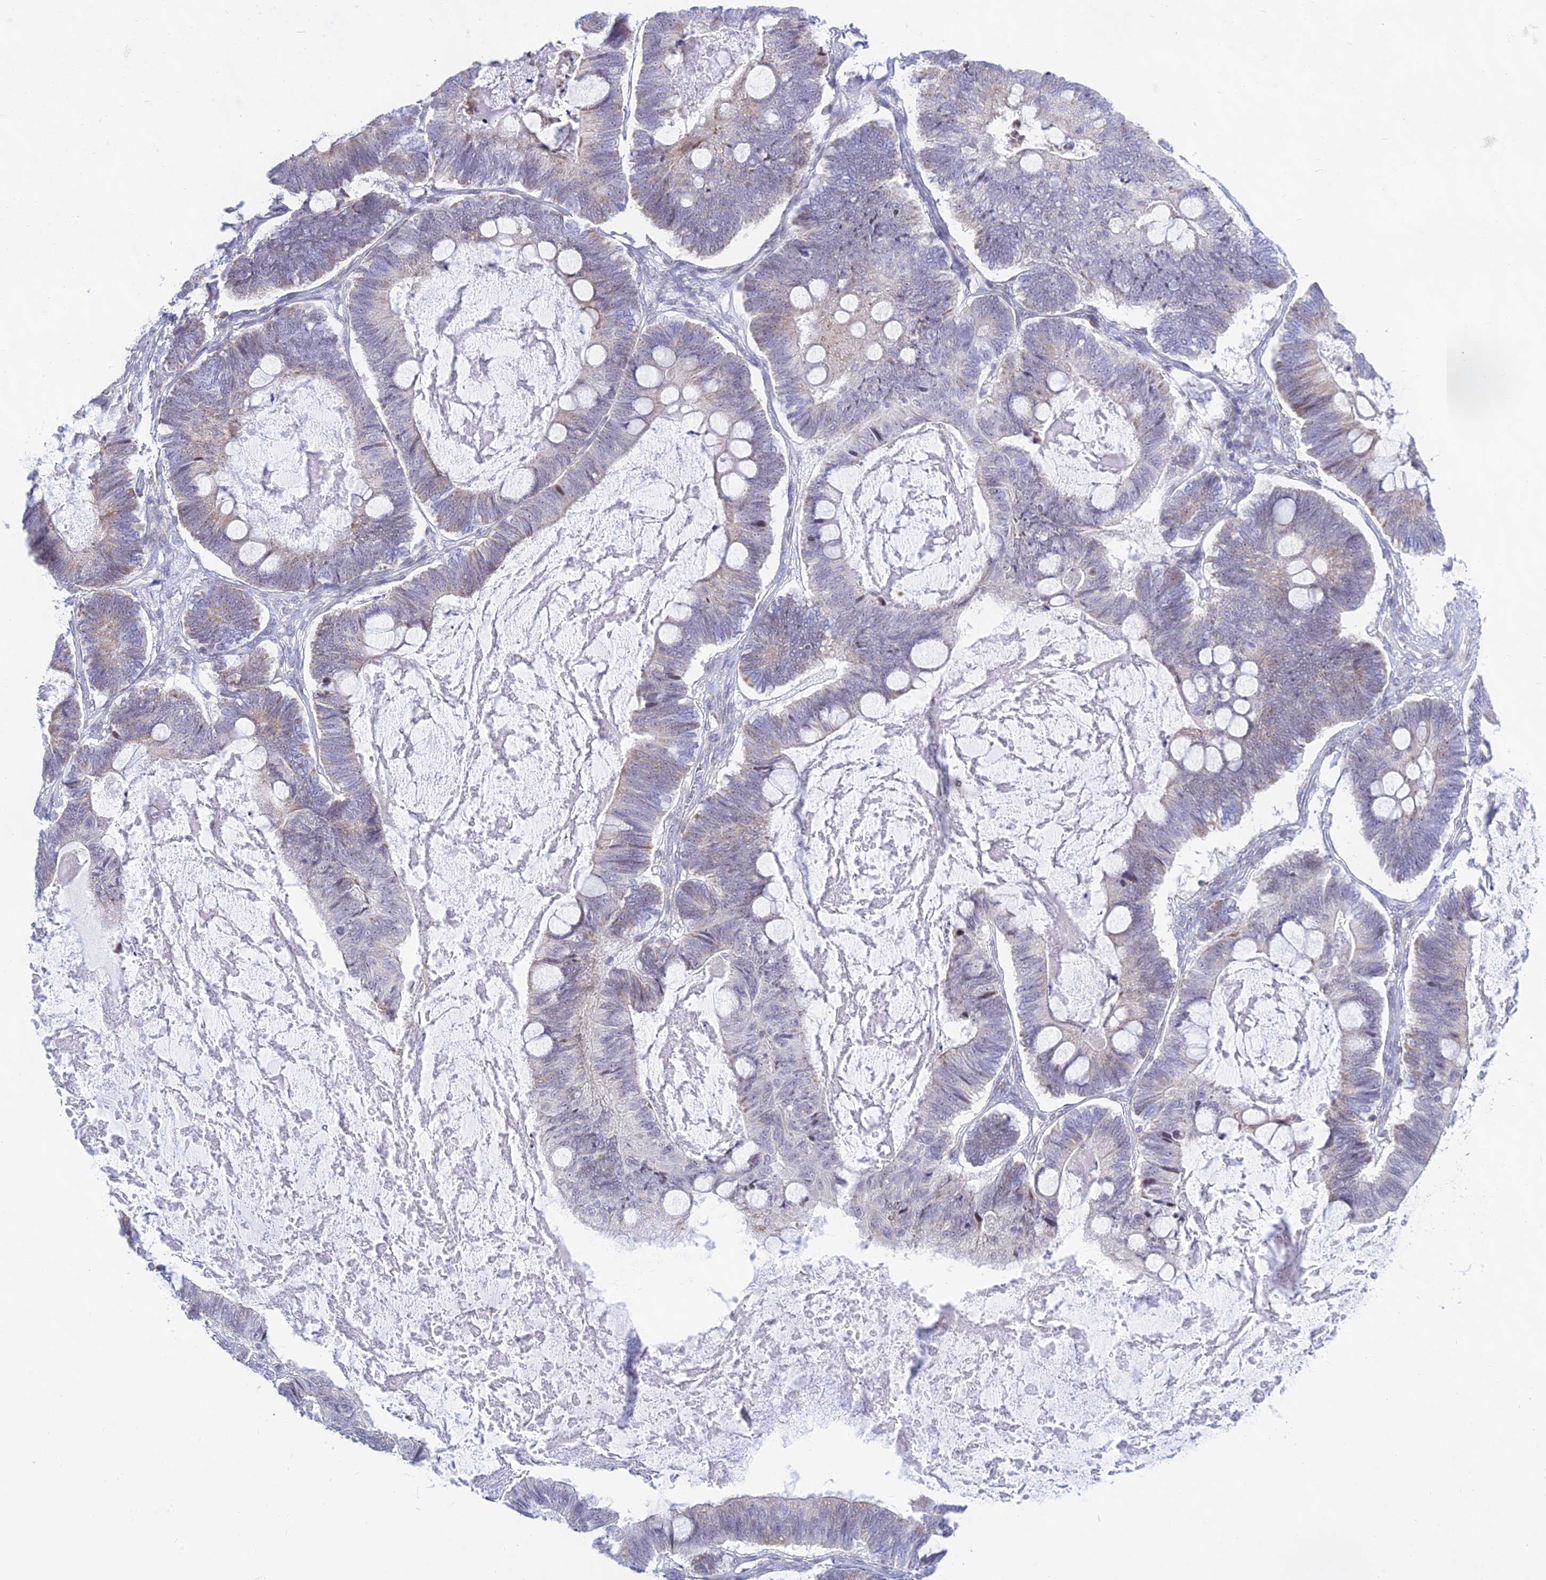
{"staining": {"intensity": "negative", "quantity": "none", "location": "none"}, "tissue": "ovarian cancer", "cell_type": "Tumor cells", "image_type": "cancer", "snomed": [{"axis": "morphology", "description": "Cystadenocarcinoma, mucinous, NOS"}, {"axis": "topography", "description": "Ovary"}], "caption": "Tumor cells show no significant protein positivity in ovarian mucinous cystadenocarcinoma.", "gene": "KRR1", "patient": {"sex": "female", "age": 61}}